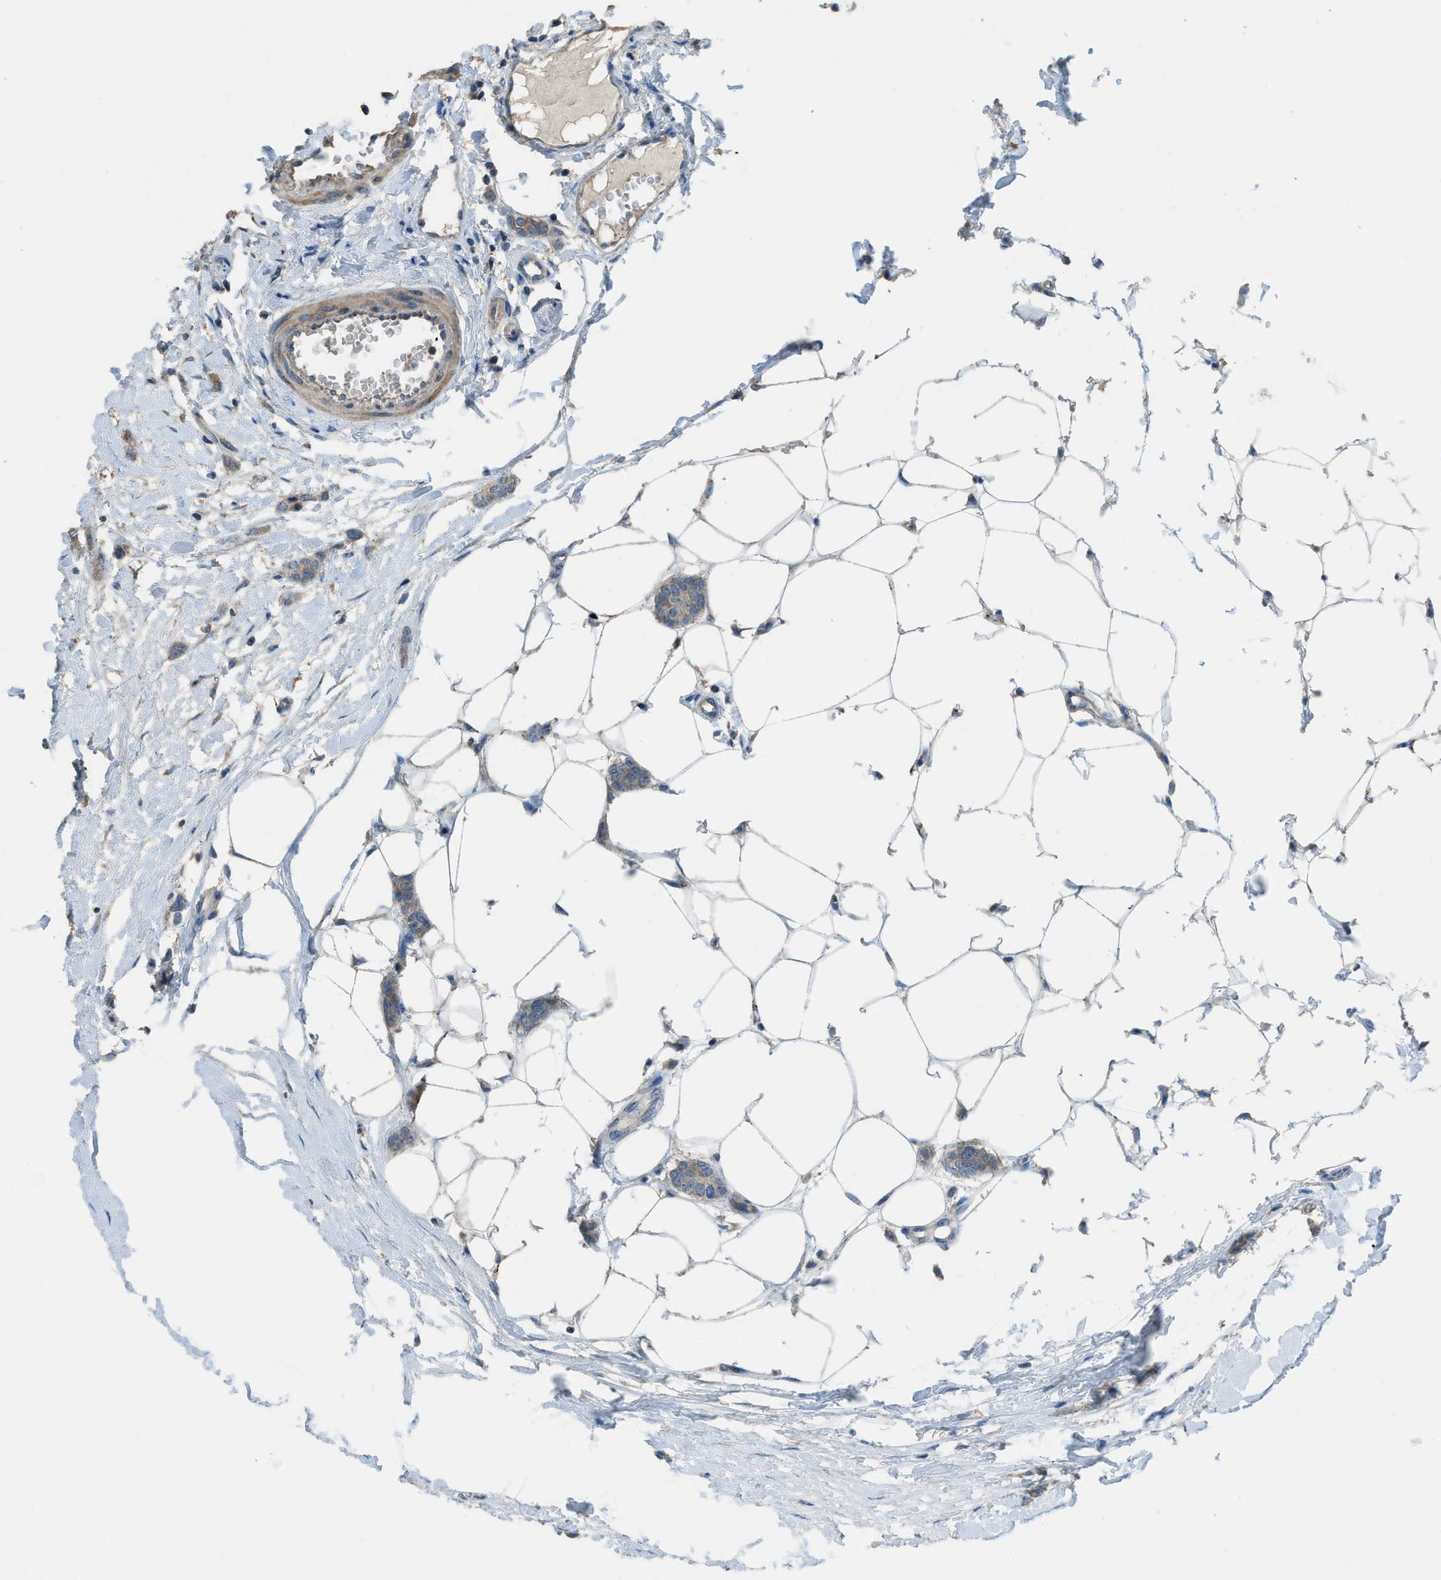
{"staining": {"intensity": "weak", "quantity": ">75%", "location": "cytoplasmic/membranous"}, "tissue": "breast cancer", "cell_type": "Tumor cells", "image_type": "cancer", "snomed": [{"axis": "morphology", "description": "Lobular carcinoma"}, {"axis": "topography", "description": "Skin"}, {"axis": "topography", "description": "Breast"}], "caption": "Breast lobular carcinoma stained for a protein reveals weak cytoplasmic/membranous positivity in tumor cells.", "gene": "TIMD4", "patient": {"sex": "female", "age": 46}}